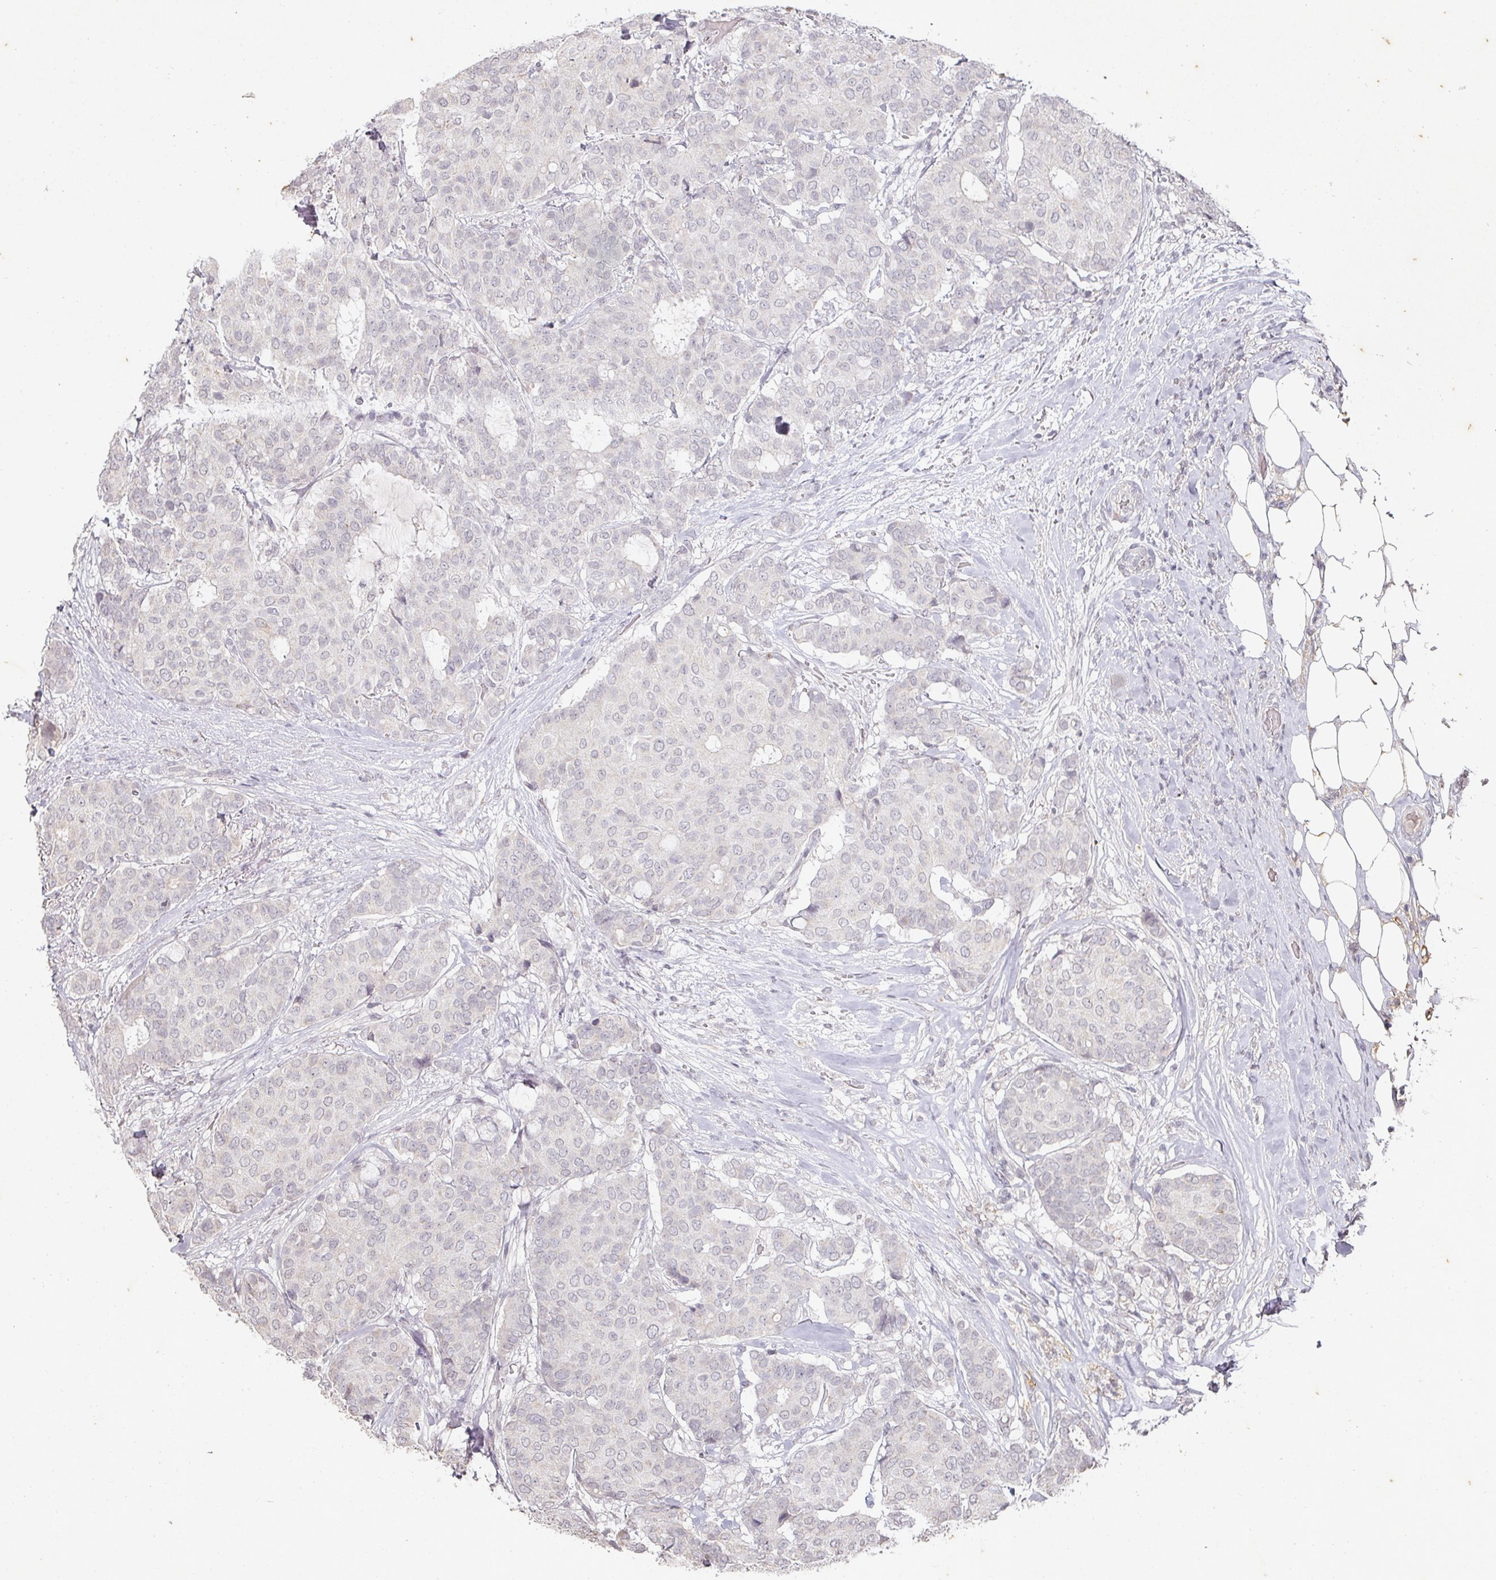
{"staining": {"intensity": "negative", "quantity": "none", "location": "none"}, "tissue": "breast cancer", "cell_type": "Tumor cells", "image_type": "cancer", "snomed": [{"axis": "morphology", "description": "Duct carcinoma"}, {"axis": "topography", "description": "Breast"}], "caption": "DAB (3,3'-diaminobenzidine) immunohistochemical staining of human breast infiltrating ductal carcinoma reveals no significant positivity in tumor cells.", "gene": "CAPN5", "patient": {"sex": "female", "age": 75}}